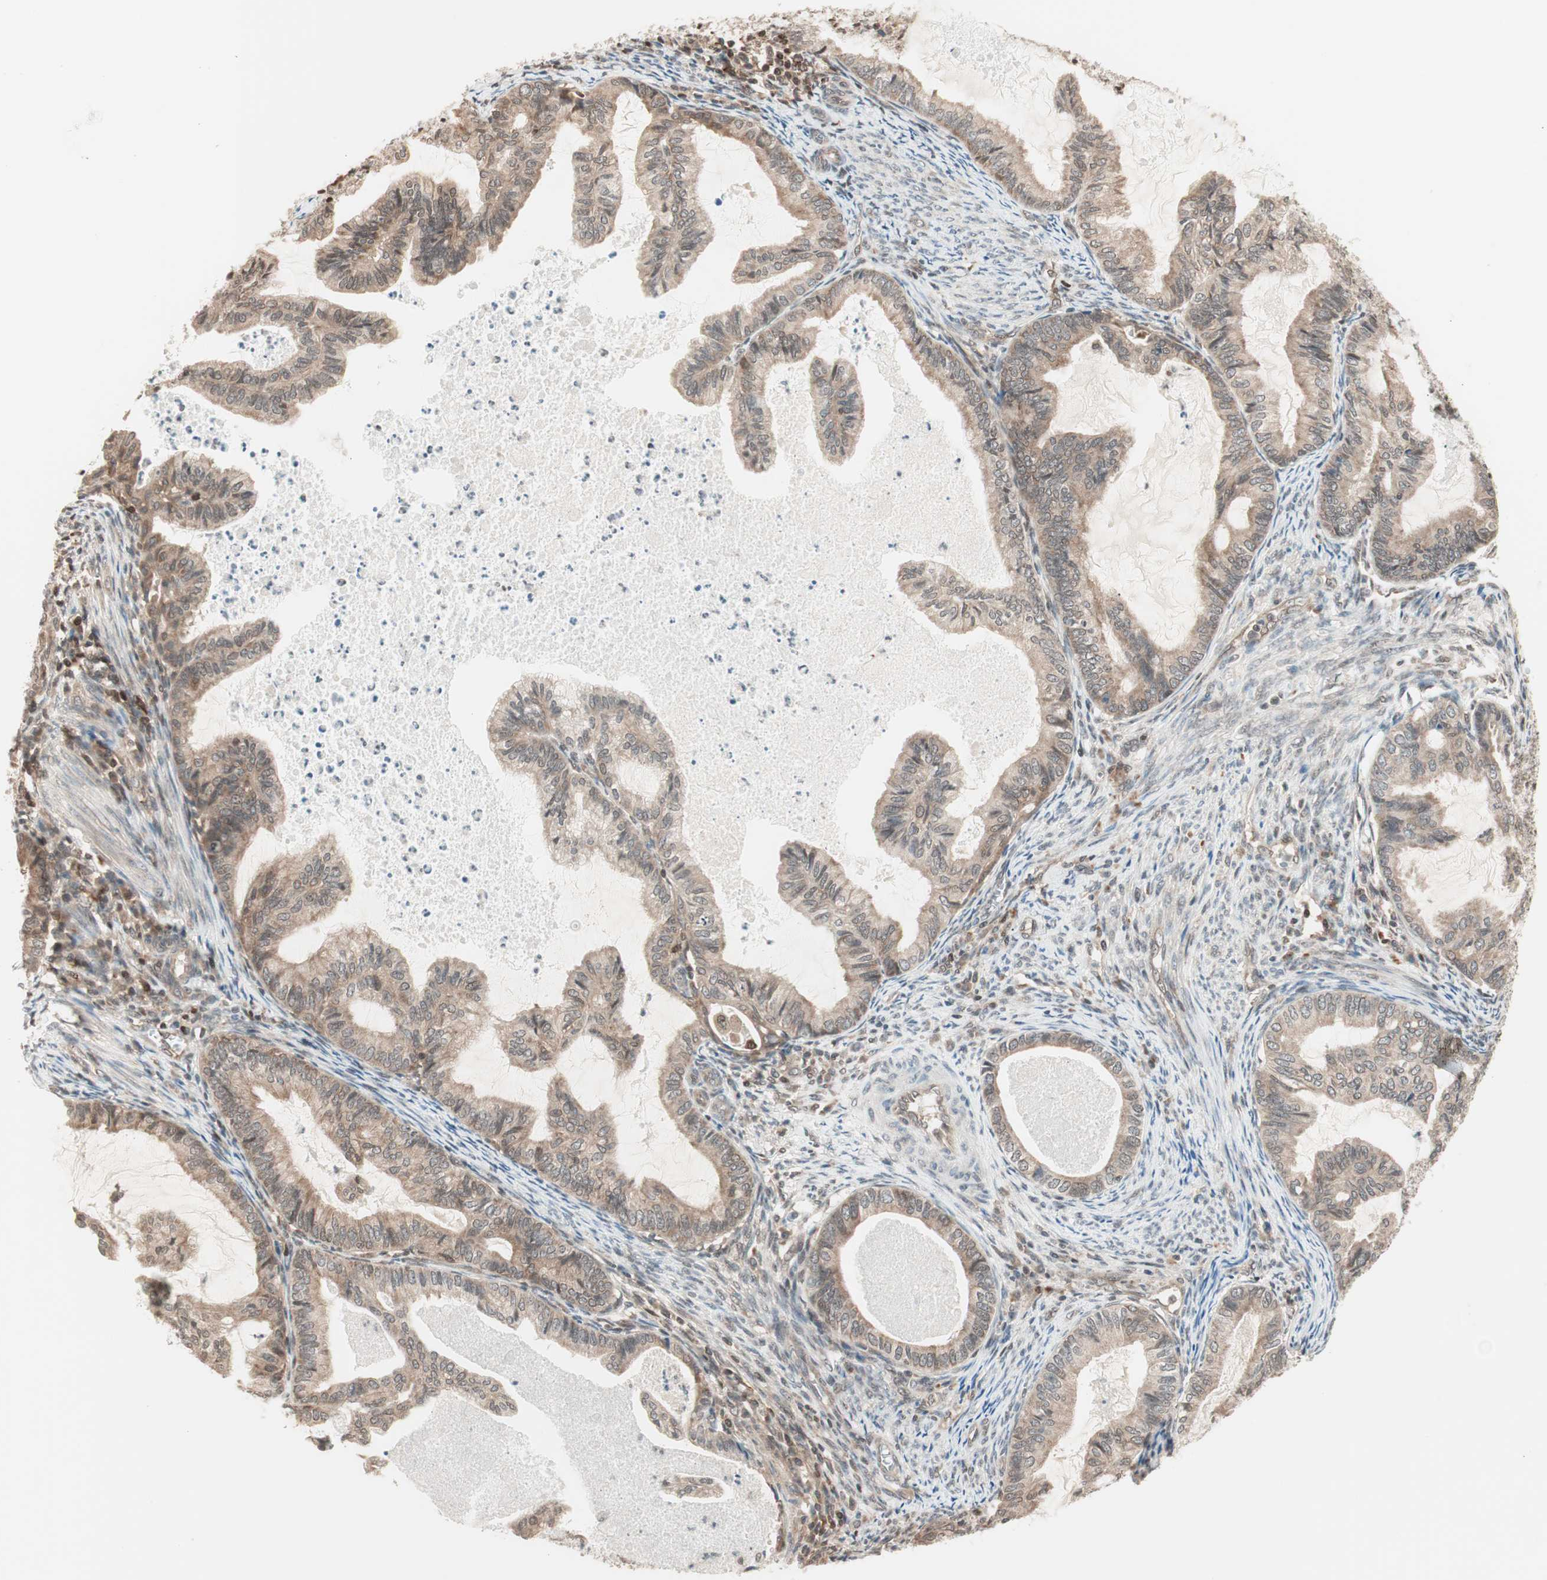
{"staining": {"intensity": "moderate", "quantity": ">75%", "location": "cytoplasmic/membranous"}, "tissue": "cervical cancer", "cell_type": "Tumor cells", "image_type": "cancer", "snomed": [{"axis": "morphology", "description": "Normal tissue, NOS"}, {"axis": "morphology", "description": "Adenocarcinoma, NOS"}, {"axis": "topography", "description": "Cervix"}, {"axis": "topography", "description": "Endometrium"}], "caption": "IHC (DAB (3,3'-diaminobenzidine)) staining of cervical cancer (adenocarcinoma) demonstrates moderate cytoplasmic/membranous protein staining in approximately >75% of tumor cells.", "gene": "UBE2I", "patient": {"sex": "female", "age": 86}}